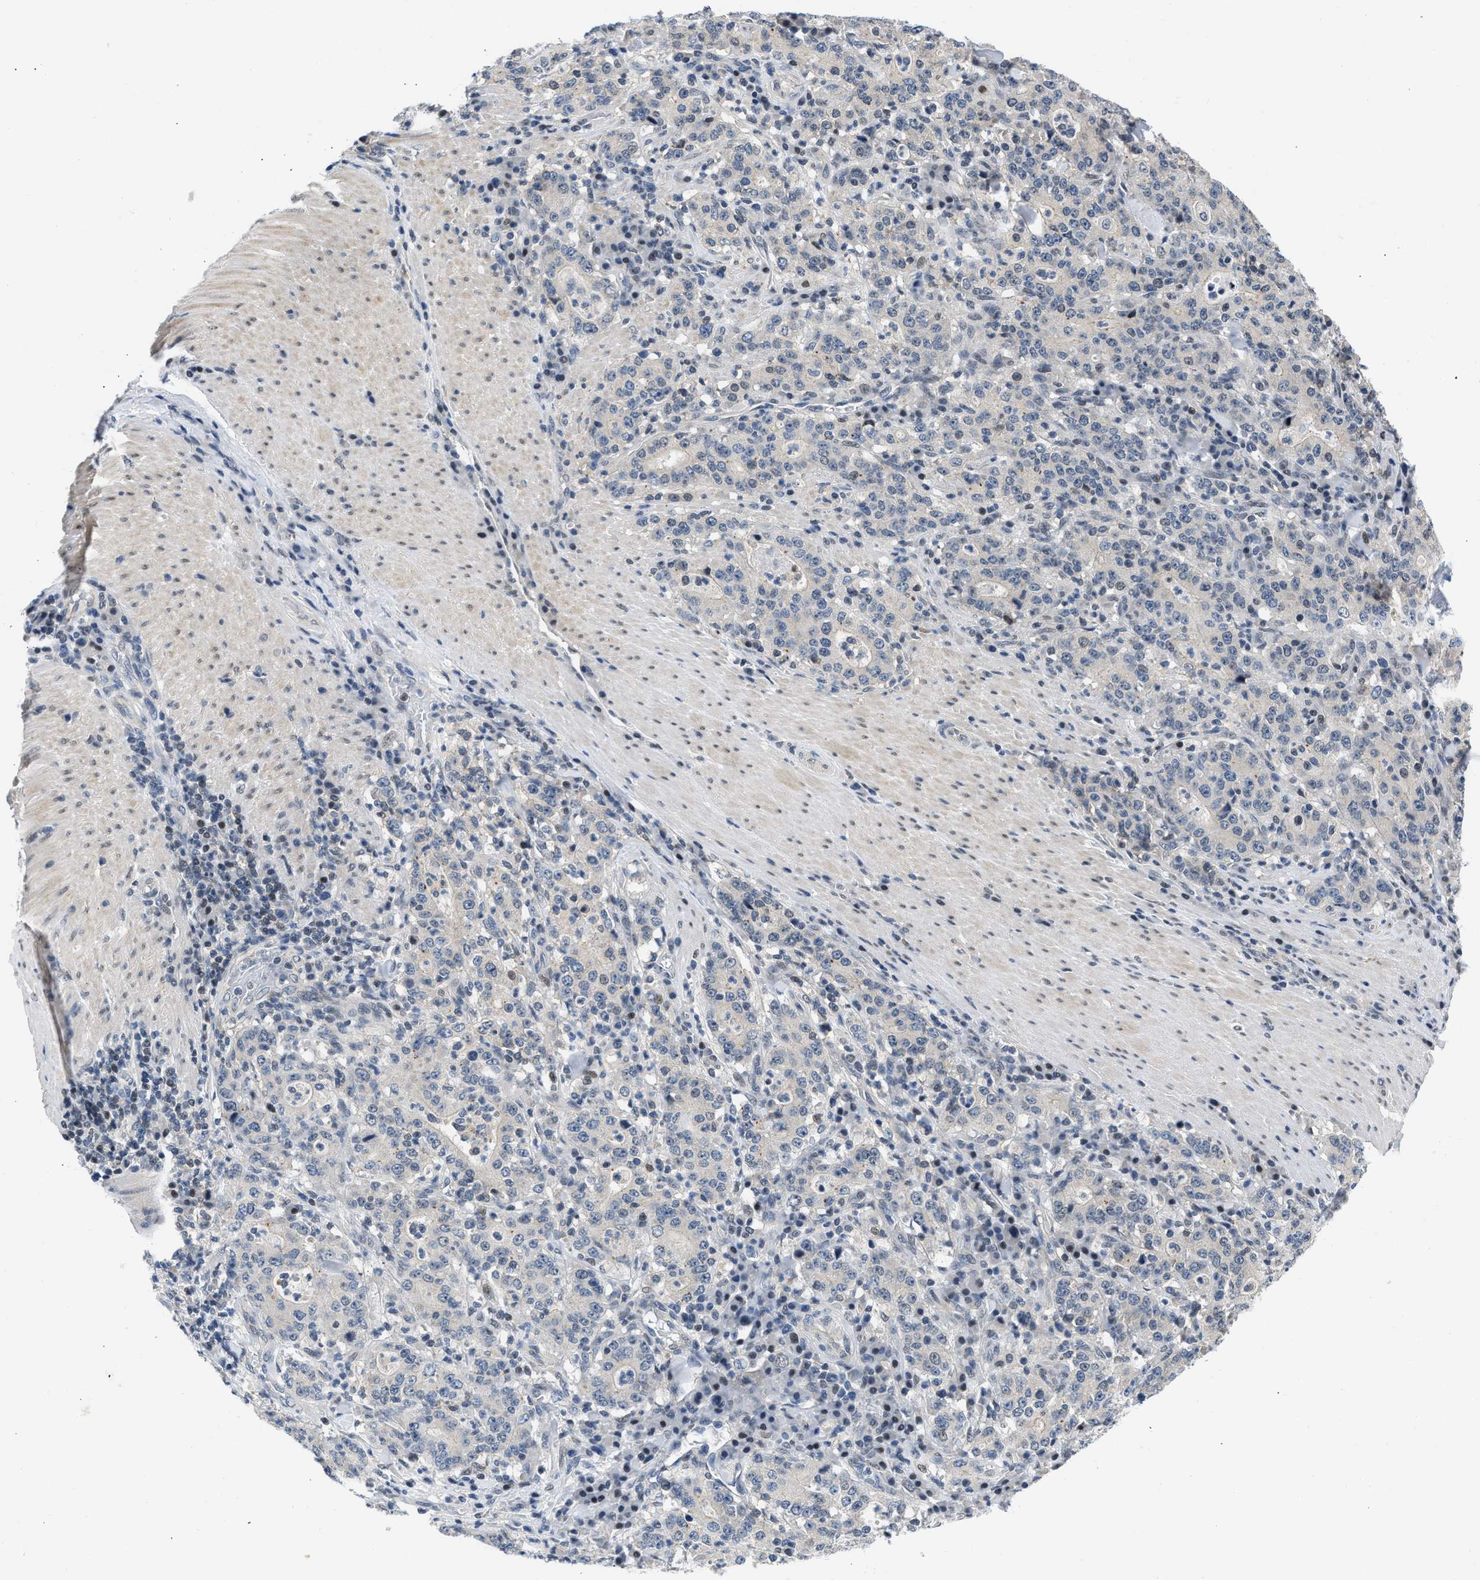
{"staining": {"intensity": "negative", "quantity": "none", "location": "none"}, "tissue": "stomach cancer", "cell_type": "Tumor cells", "image_type": "cancer", "snomed": [{"axis": "morphology", "description": "Normal tissue, NOS"}, {"axis": "morphology", "description": "Adenocarcinoma, NOS"}, {"axis": "topography", "description": "Stomach, upper"}, {"axis": "topography", "description": "Stomach"}], "caption": "This is a image of IHC staining of stomach cancer, which shows no expression in tumor cells.", "gene": "OLIG3", "patient": {"sex": "male", "age": 59}}